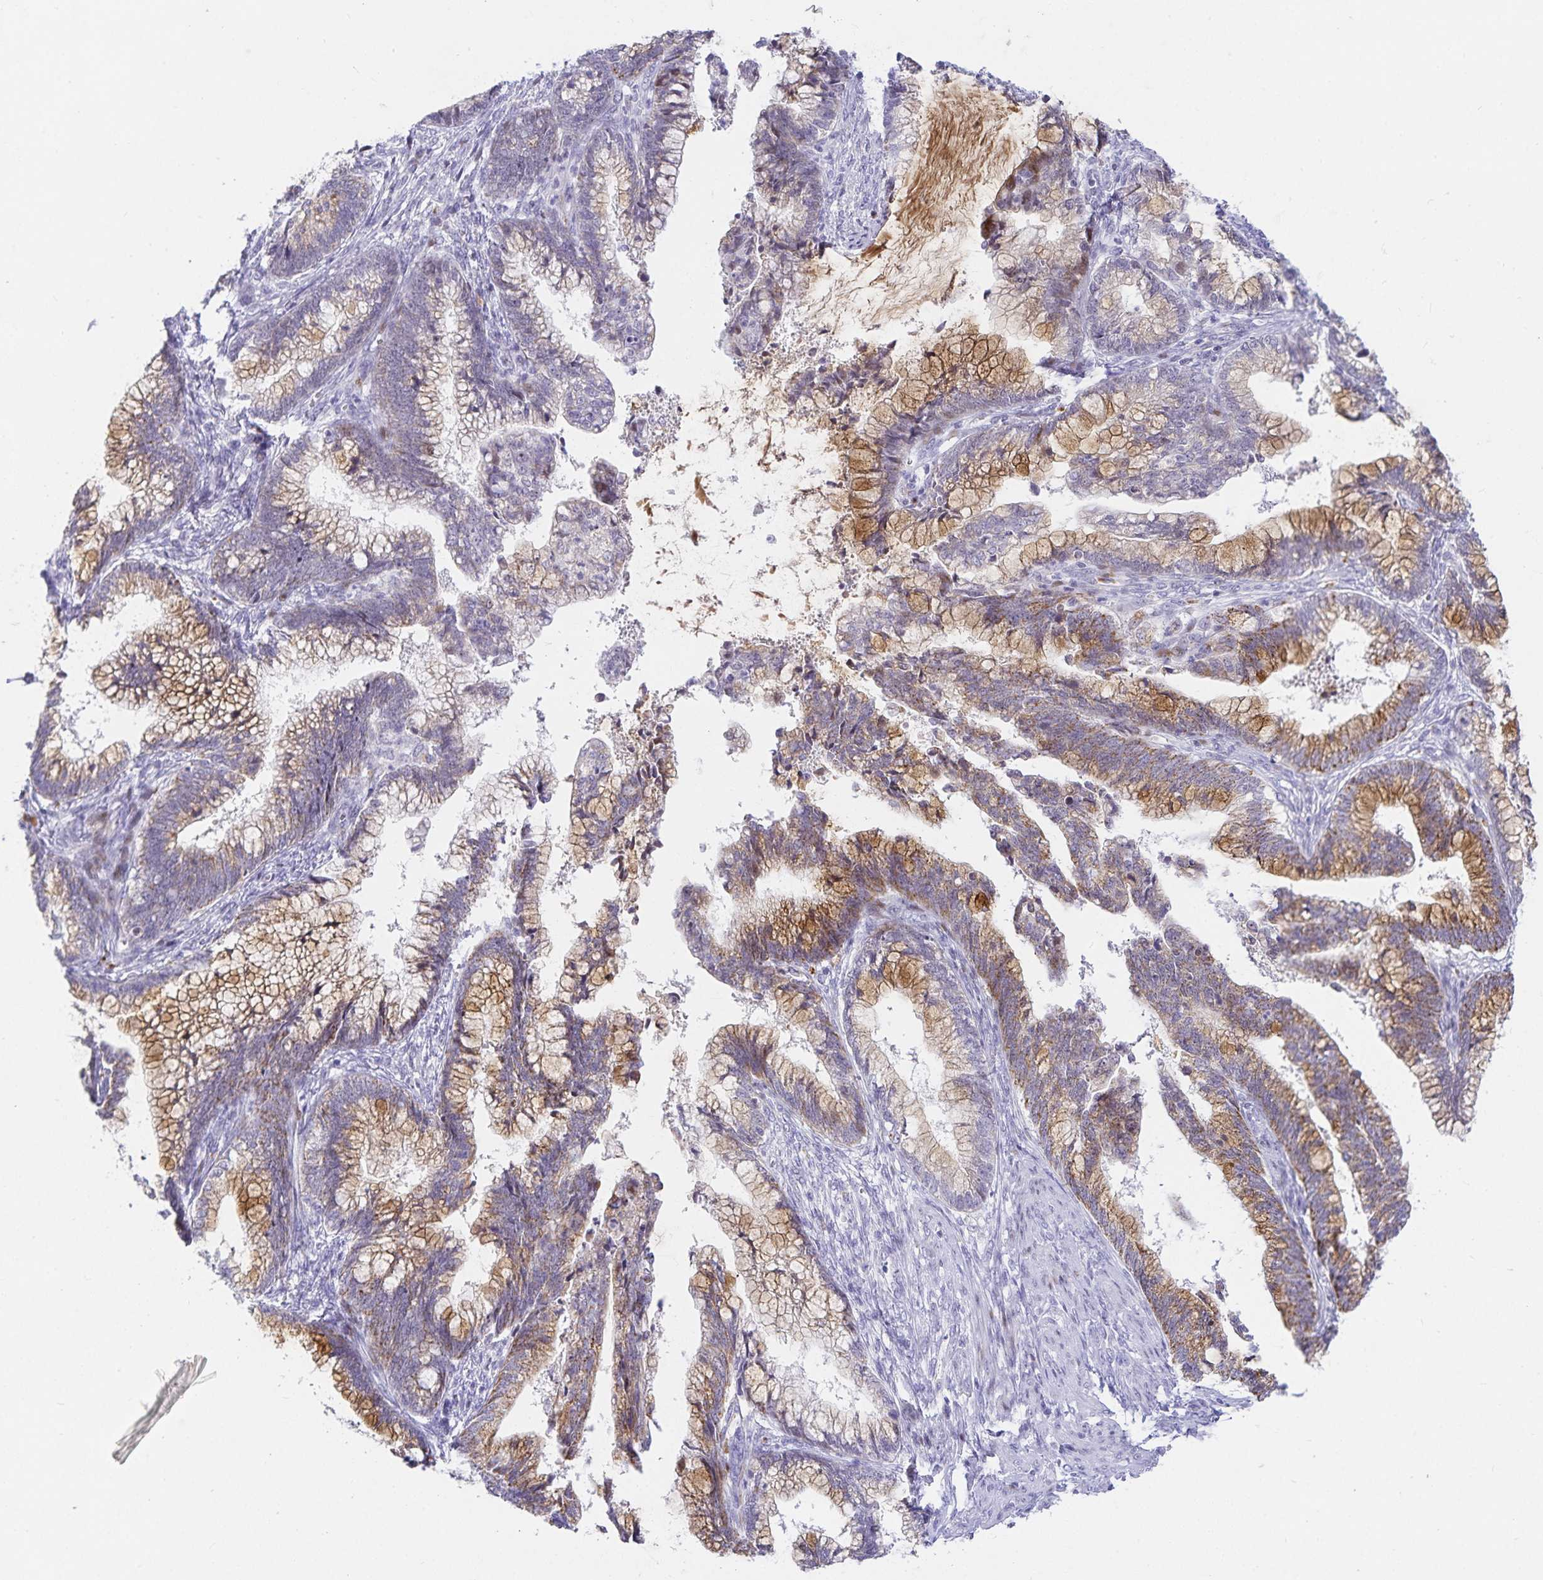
{"staining": {"intensity": "moderate", "quantity": "25%-75%", "location": "cytoplasmic/membranous"}, "tissue": "cervical cancer", "cell_type": "Tumor cells", "image_type": "cancer", "snomed": [{"axis": "morphology", "description": "Adenocarcinoma, NOS"}, {"axis": "topography", "description": "Cervix"}], "caption": "Moderate cytoplasmic/membranous protein positivity is identified in about 25%-75% of tumor cells in cervical cancer. (DAB IHC, brown staining for protein, blue staining for nuclei).", "gene": "KBTBD13", "patient": {"sex": "female", "age": 44}}